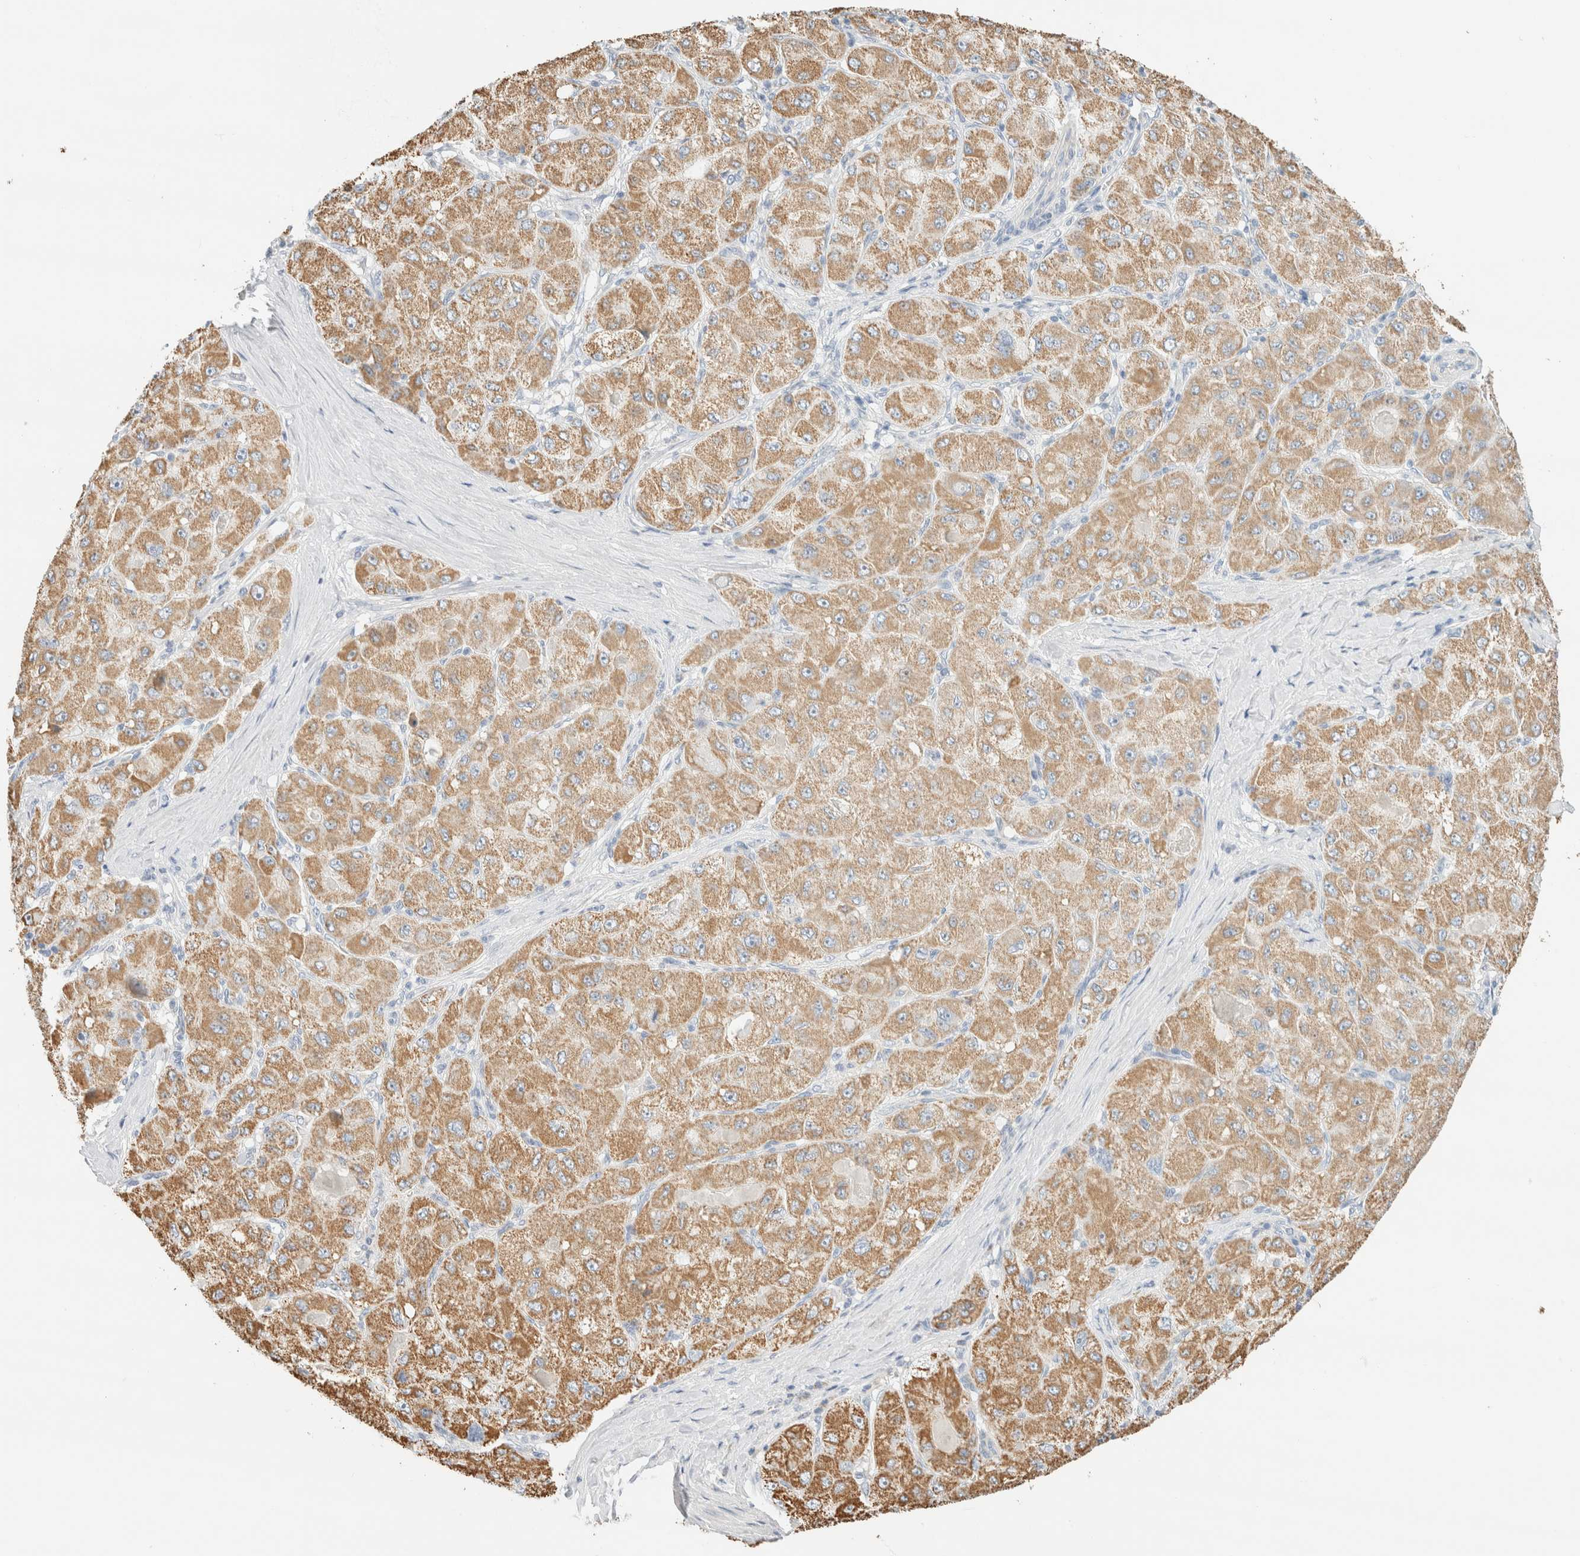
{"staining": {"intensity": "moderate", "quantity": ">75%", "location": "cytoplasmic/membranous"}, "tissue": "liver cancer", "cell_type": "Tumor cells", "image_type": "cancer", "snomed": [{"axis": "morphology", "description": "Carcinoma, Hepatocellular, NOS"}, {"axis": "topography", "description": "Liver"}], "caption": "Liver hepatocellular carcinoma stained with a brown dye demonstrates moderate cytoplasmic/membranous positive positivity in approximately >75% of tumor cells.", "gene": "HDHD3", "patient": {"sex": "male", "age": 80}}